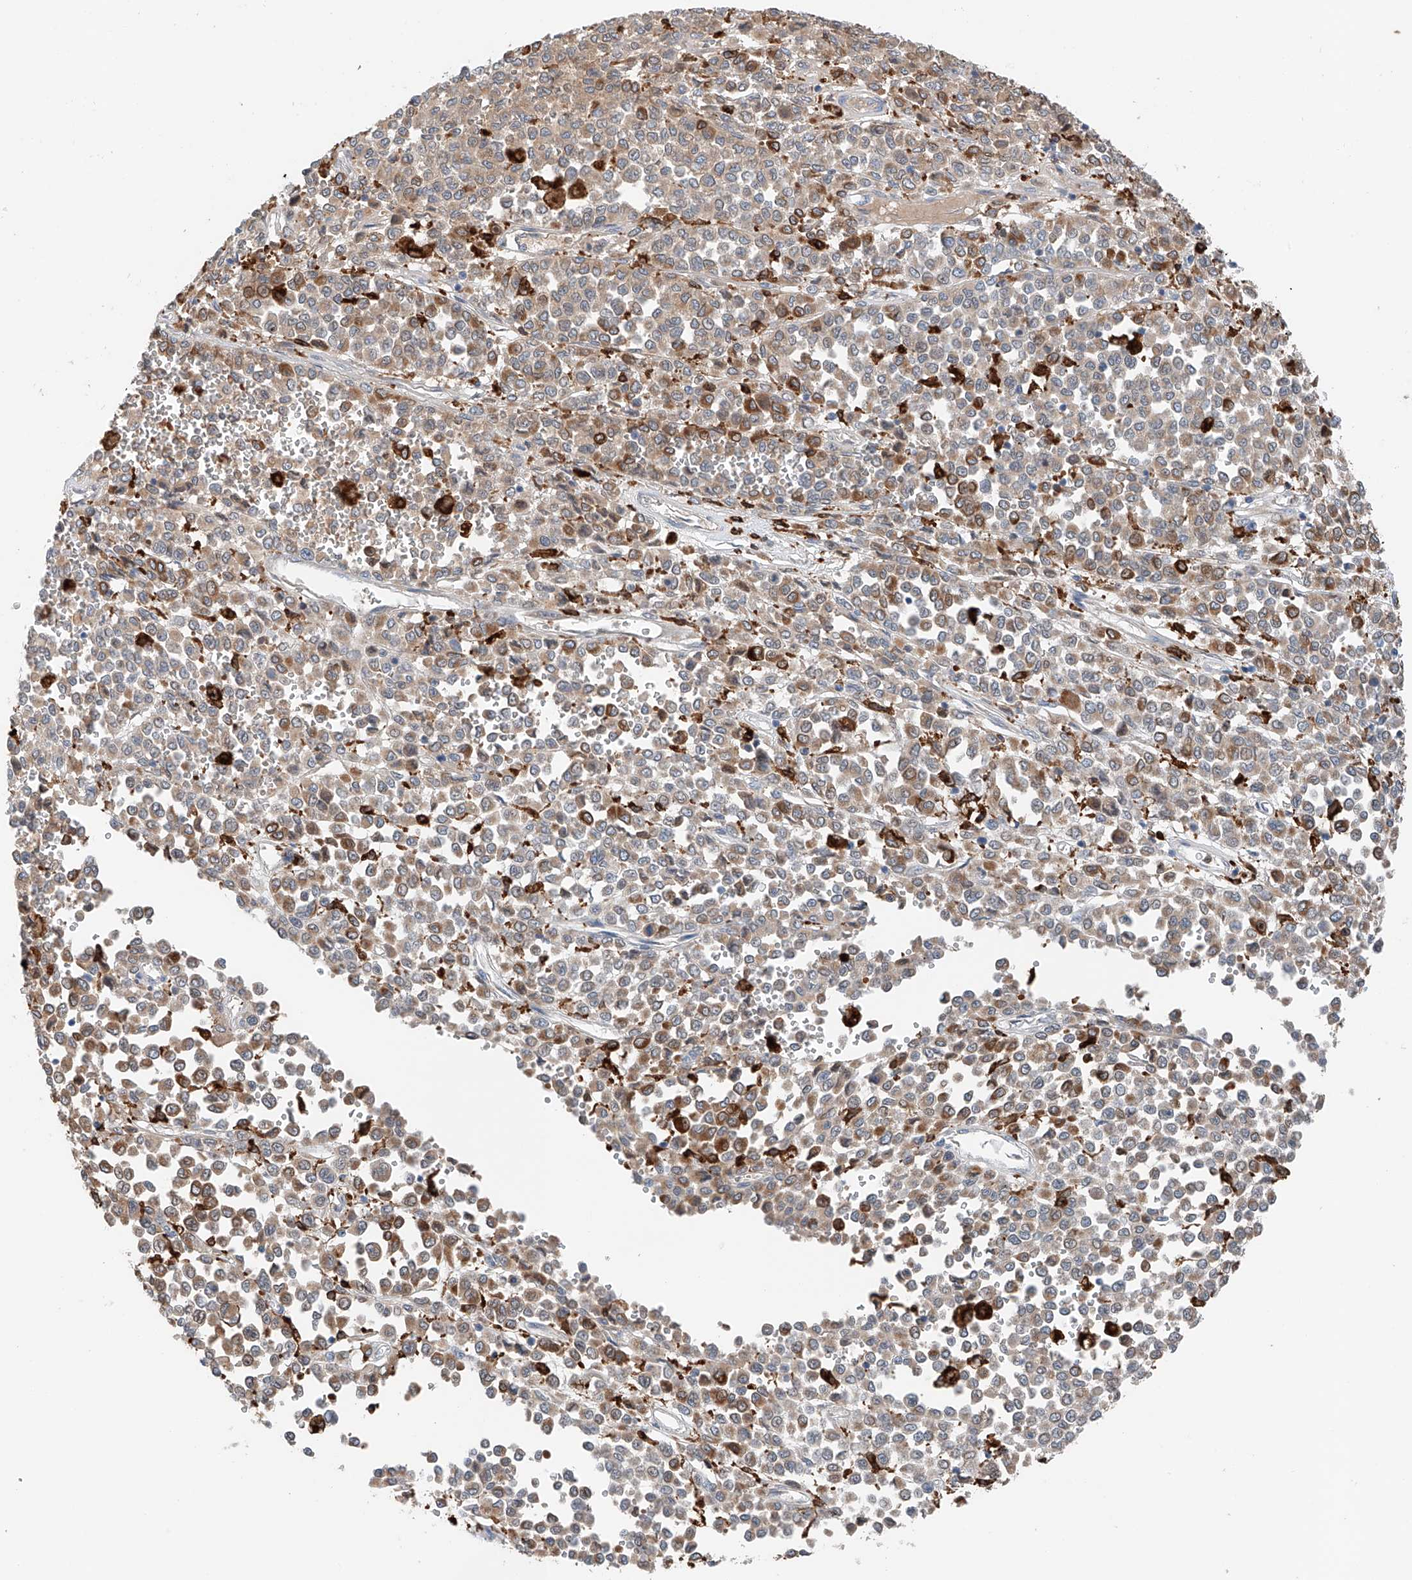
{"staining": {"intensity": "moderate", "quantity": "25%-75%", "location": "cytoplasmic/membranous"}, "tissue": "melanoma", "cell_type": "Tumor cells", "image_type": "cancer", "snomed": [{"axis": "morphology", "description": "Malignant melanoma, Metastatic site"}, {"axis": "topography", "description": "Pancreas"}], "caption": "Protein analysis of malignant melanoma (metastatic site) tissue displays moderate cytoplasmic/membranous staining in about 25%-75% of tumor cells. (brown staining indicates protein expression, while blue staining denotes nuclei).", "gene": "TBXAS1", "patient": {"sex": "female", "age": 30}}